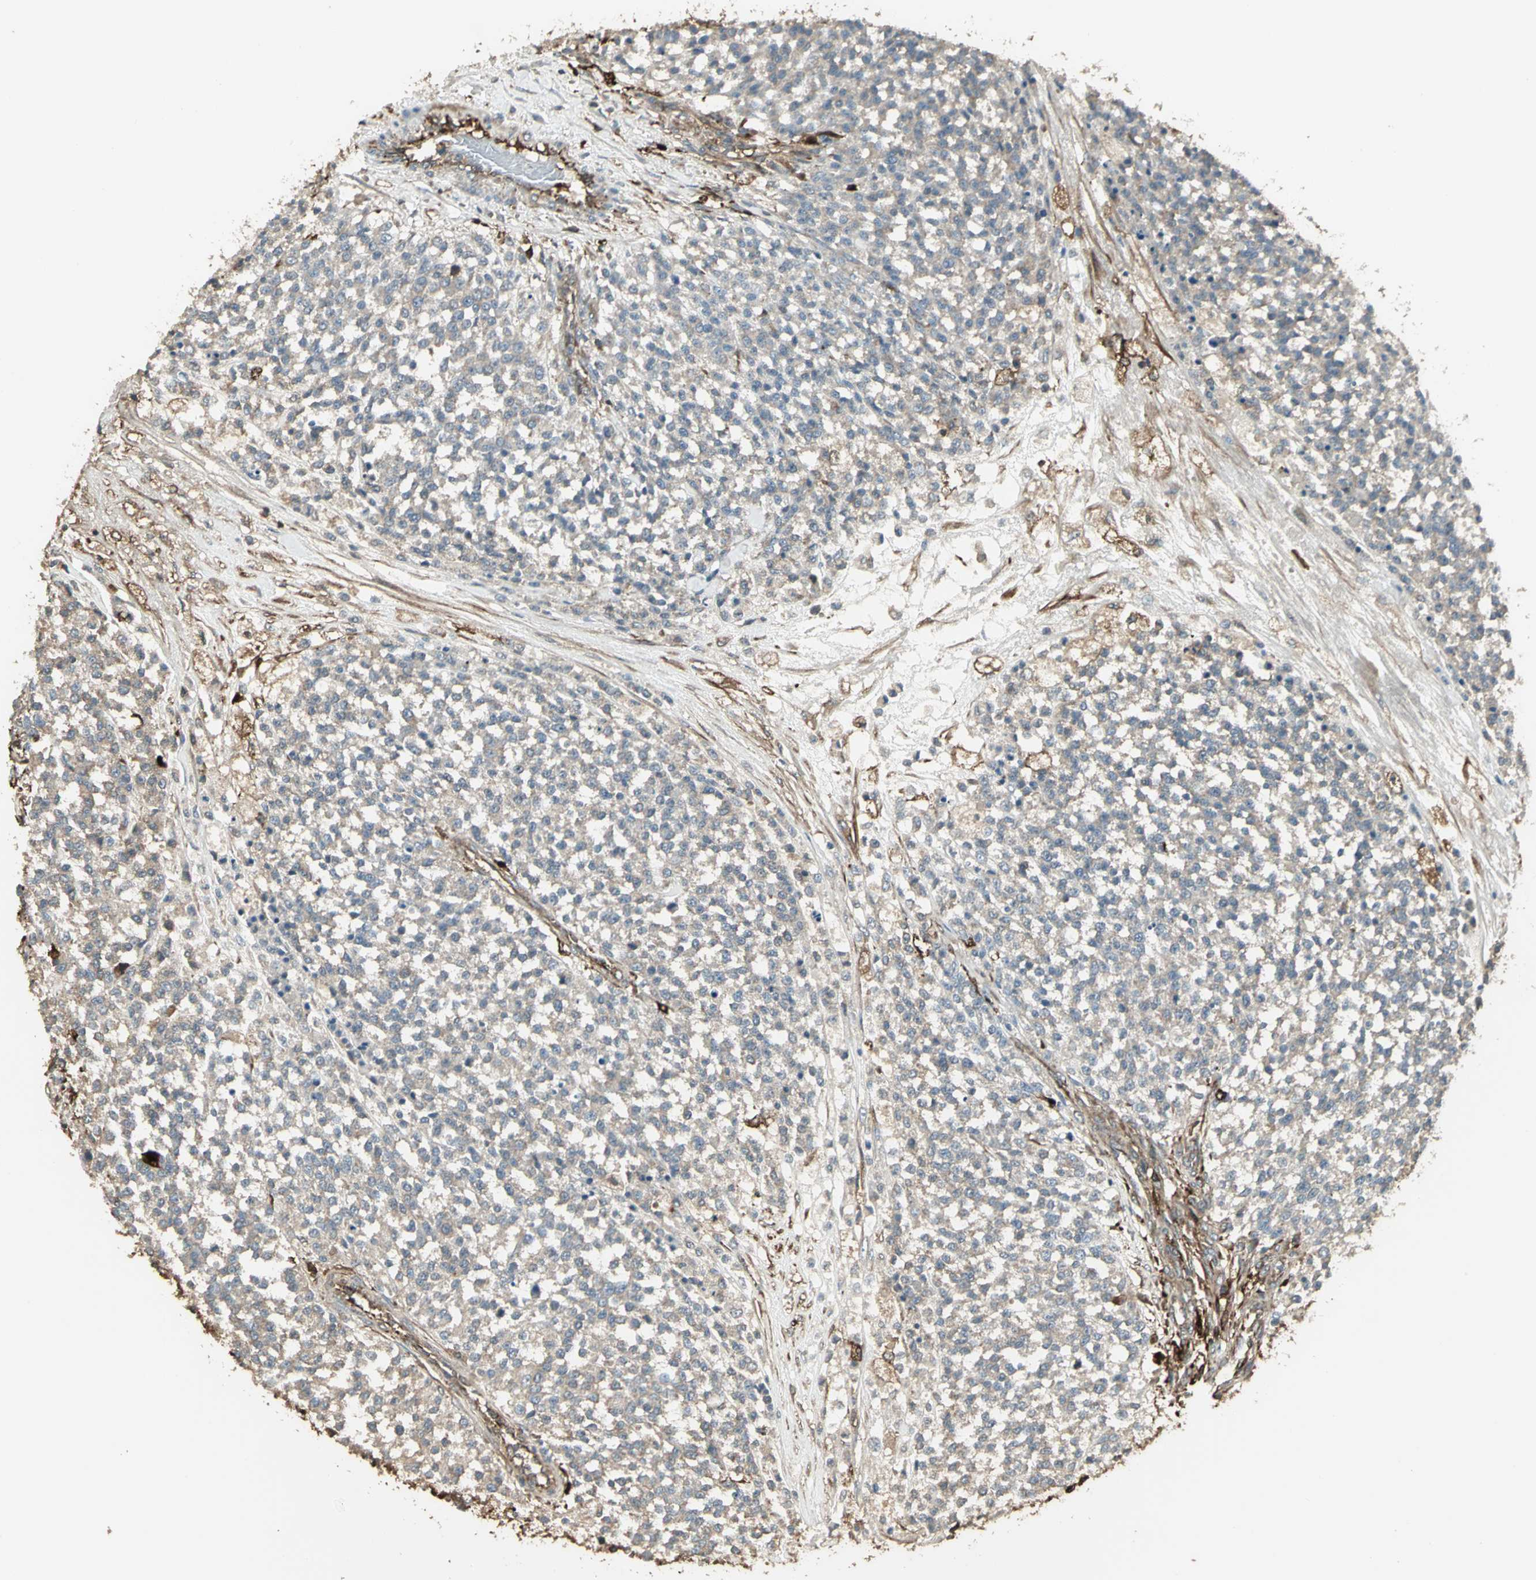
{"staining": {"intensity": "weak", "quantity": ">75%", "location": "cytoplasmic/membranous"}, "tissue": "testis cancer", "cell_type": "Tumor cells", "image_type": "cancer", "snomed": [{"axis": "morphology", "description": "Seminoma, NOS"}, {"axis": "topography", "description": "Testis"}], "caption": "Testis cancer was stained to show a protein in brown. There is low levels of weak cytoplasmic/membranous expression in about >75% of tumor cells.", "gene": "PRXL2B", "patient": {"sex": "male", "age": 59}}